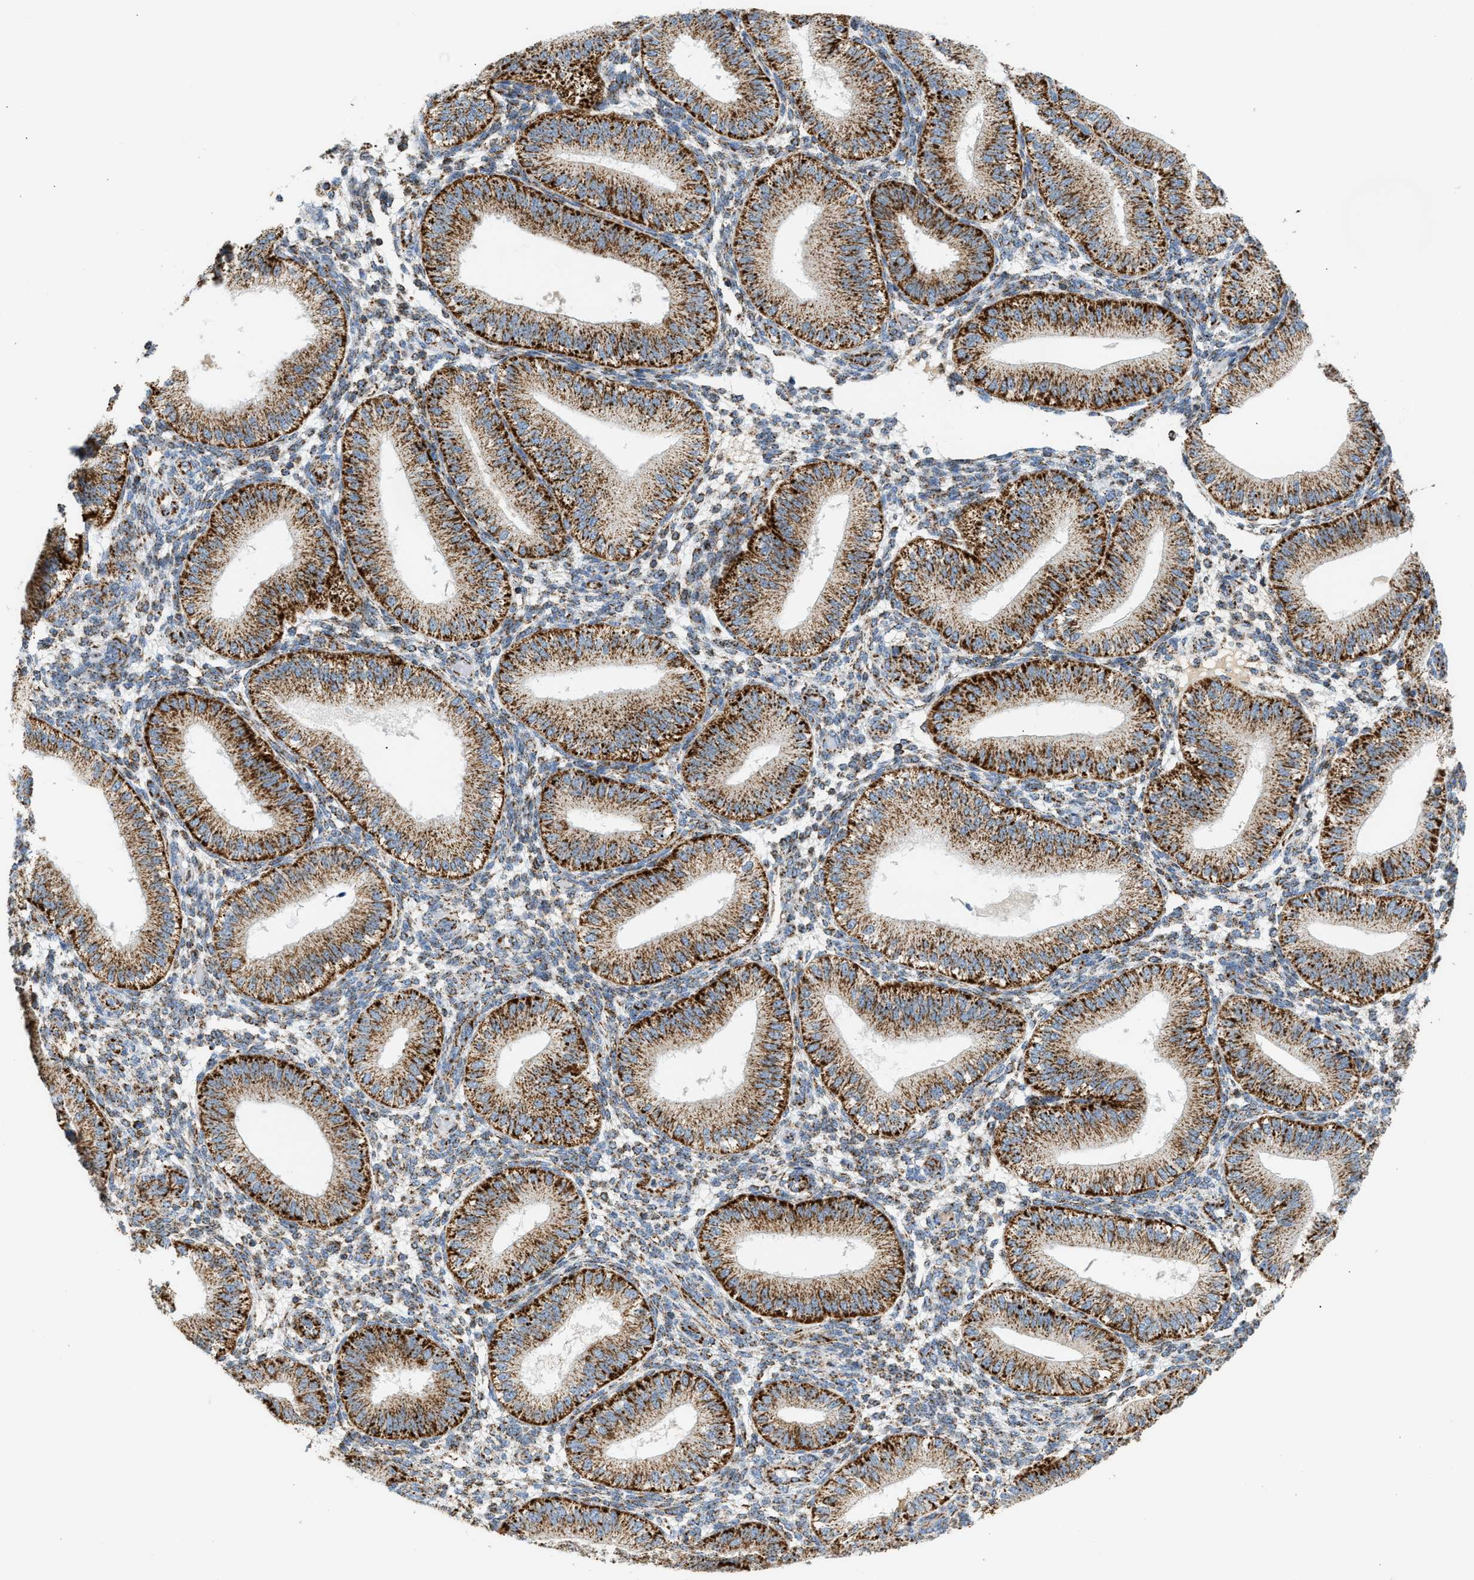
{"staining": {"intensity": "moderate", "quantity": ">75%", "location": "cytoplasmic/membranous"}, "tissue": "endometrium", "cell_type": "Cells in endometrial stroma", "image_type": "normal", "snomed": [{"axis": "morphology", "description": "Normal tissue, NOS"}, {"axis": "topography", "description": "Endometrium"}], "caption": "Immunohistochemistry (IHC) staining of normal endometrium, which exhibits medium levels of moderate cytoplasmic/membranous positivity in approximately >75% of cells in endometrial stroma indicating moderate cytoplasmic/membranous protein expression. The staining was performed using DAB (brown) for protein detection and nuclei were counterstained in hematoxylin (blue).", "gene": "OGDH", "patient": {"sex": "female", "age": 39}}